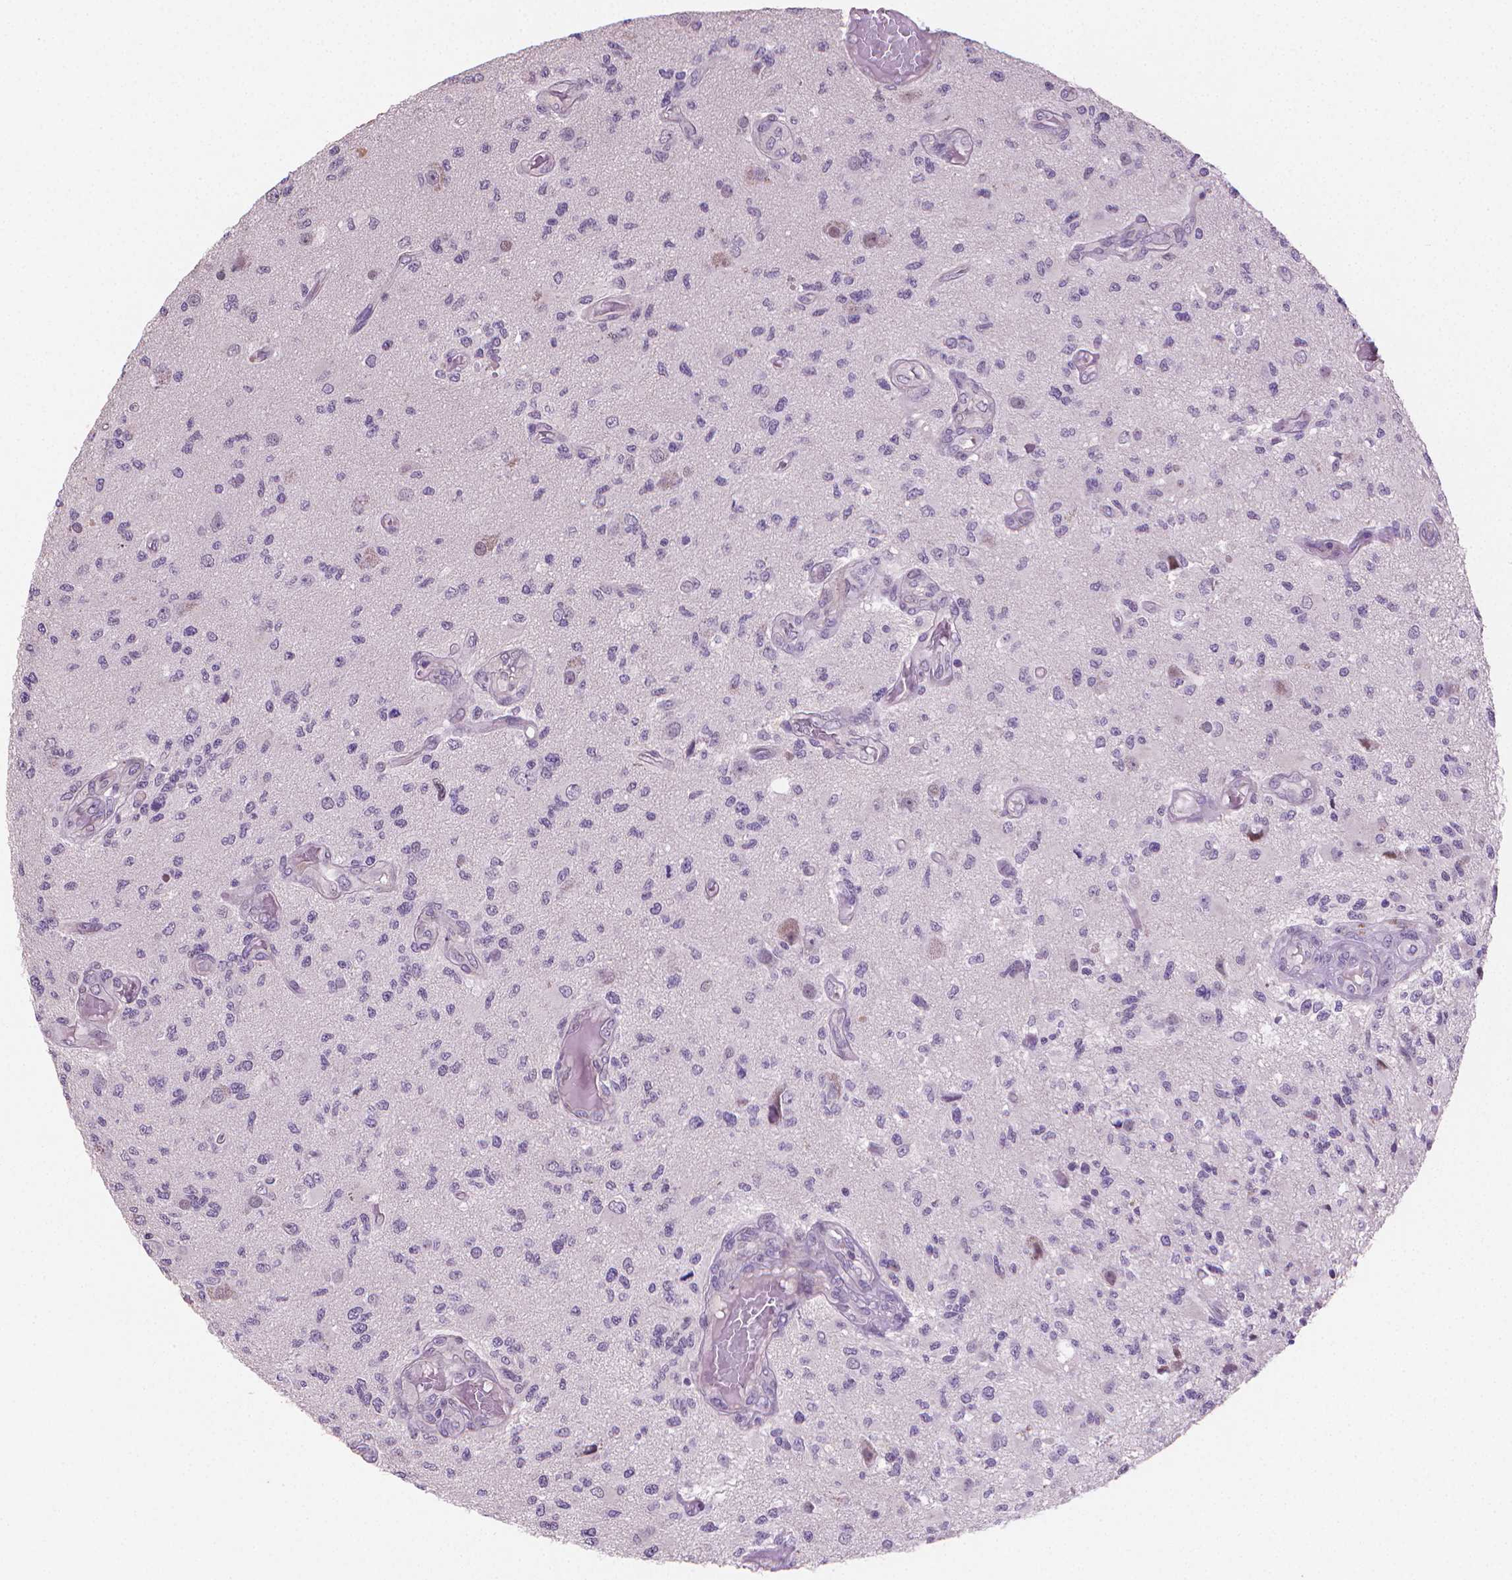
{"staining": {"intensity": "negative", "quantity": "none", "location": "none"}, "tissue": "glioma", "cell_type": "Tumor cells", "image_type": "cancer", "snomed": [{"axis": "morphology", "description": "Glioma, malignant, High grade"}, {"axis": "topography", "description": "Brain"}], "caption": "Micrograph shows no protein staining in tumor cells of glioma tissue.", "gene": "CLXN", "patient": {"sex": "female", "age": 63}}